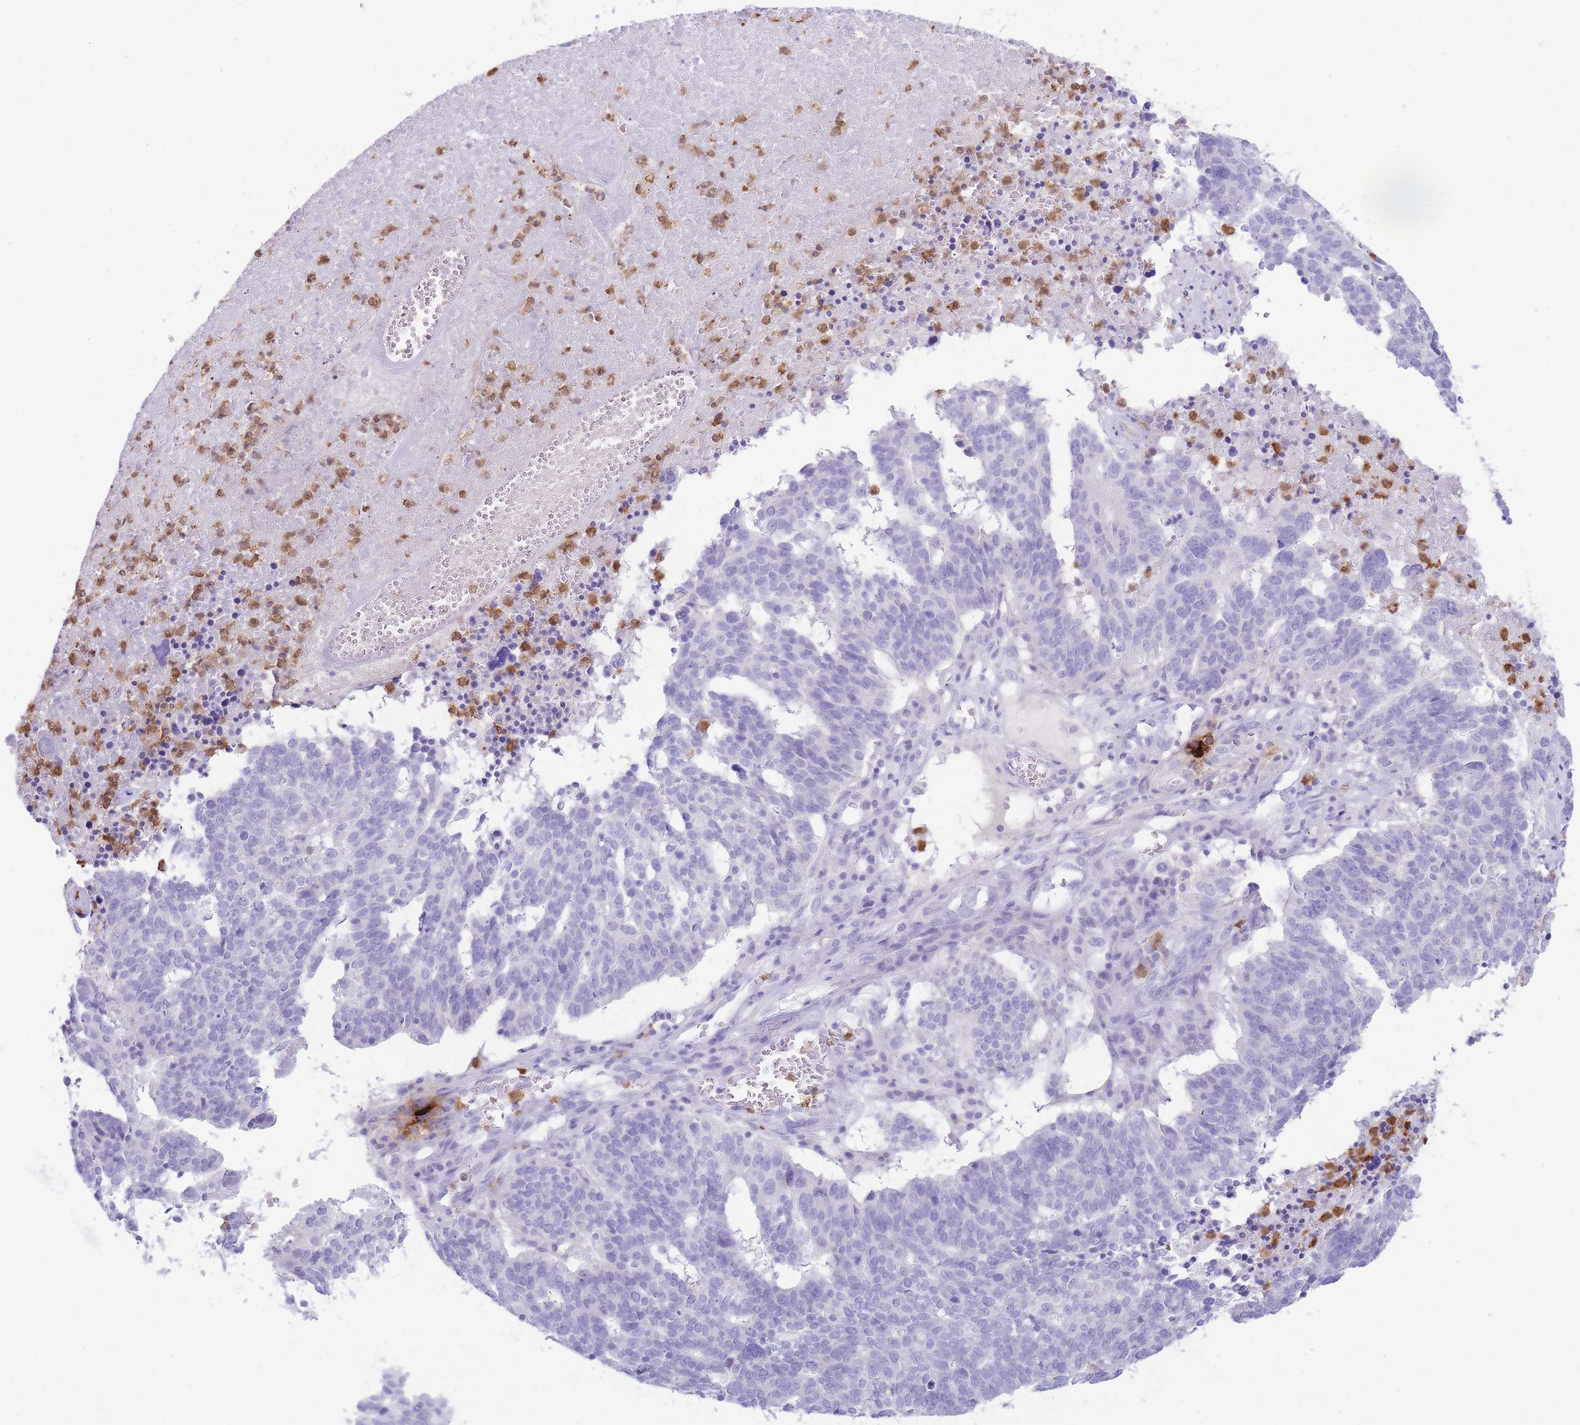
{"staining": {"intensity": "negative", "quantity": "none", "location": "none"}, "tissue": "ovarian cancer", "cell_type": "Tumor cells", "image_type": "cancer", "snomed": [{"axis": "morphology", "description": "Cystadenocarcinoma, serous, NOS"}, {"axis": "topography", "description": "Ovary"}], "caption": "High magnification brightfield microscopy of ovarian cancer (serous cystadenocarcinoma) stained with DAB (3,3'-diaminobenzidine) (brown) and counterstained with hematoxylin (blue): tumor cells show no significant positivity.", "gene": "TPSAB1", "patient": {"sex": "female", "age": 59}}